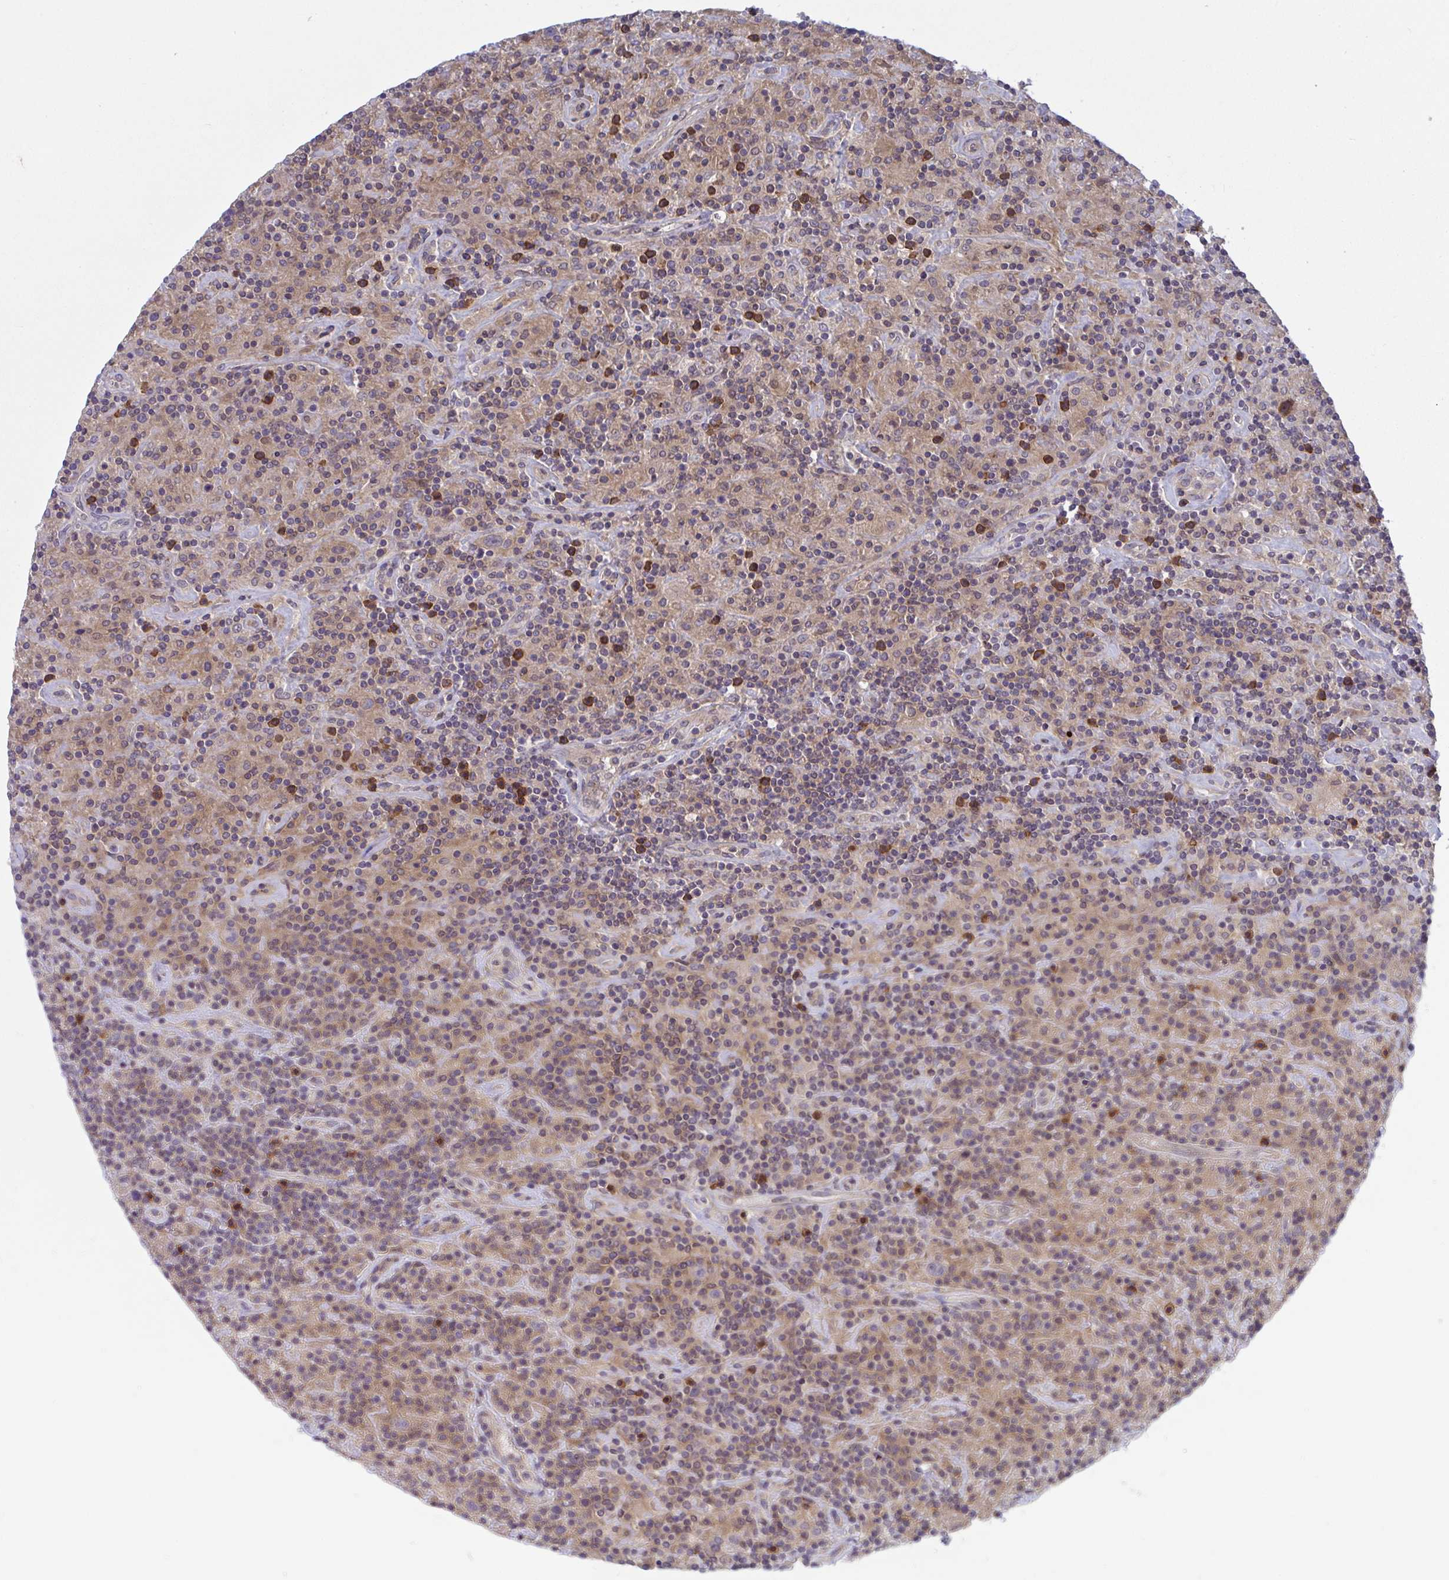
{"staining": {"intensity": "weak", "quantity": ">75%", "location": "cytoplasmic/membranous"}, "tissue": "lymphoma", "cell_type": "Tumor cells", "image_type": "cancer", "snomed": [{"axis": "morphology", "description": "Hodgkin's disease, NOS"}, {"axis": "topography", "description": "Lymph node"}], "caption": "Lymphoma stained with IHC demonstrates weak cytoplasmic/membranous positivity in about >75% of tumor cells.", "gene": "LMNTD2", "patient": {"sex": "male", "age": 70}}